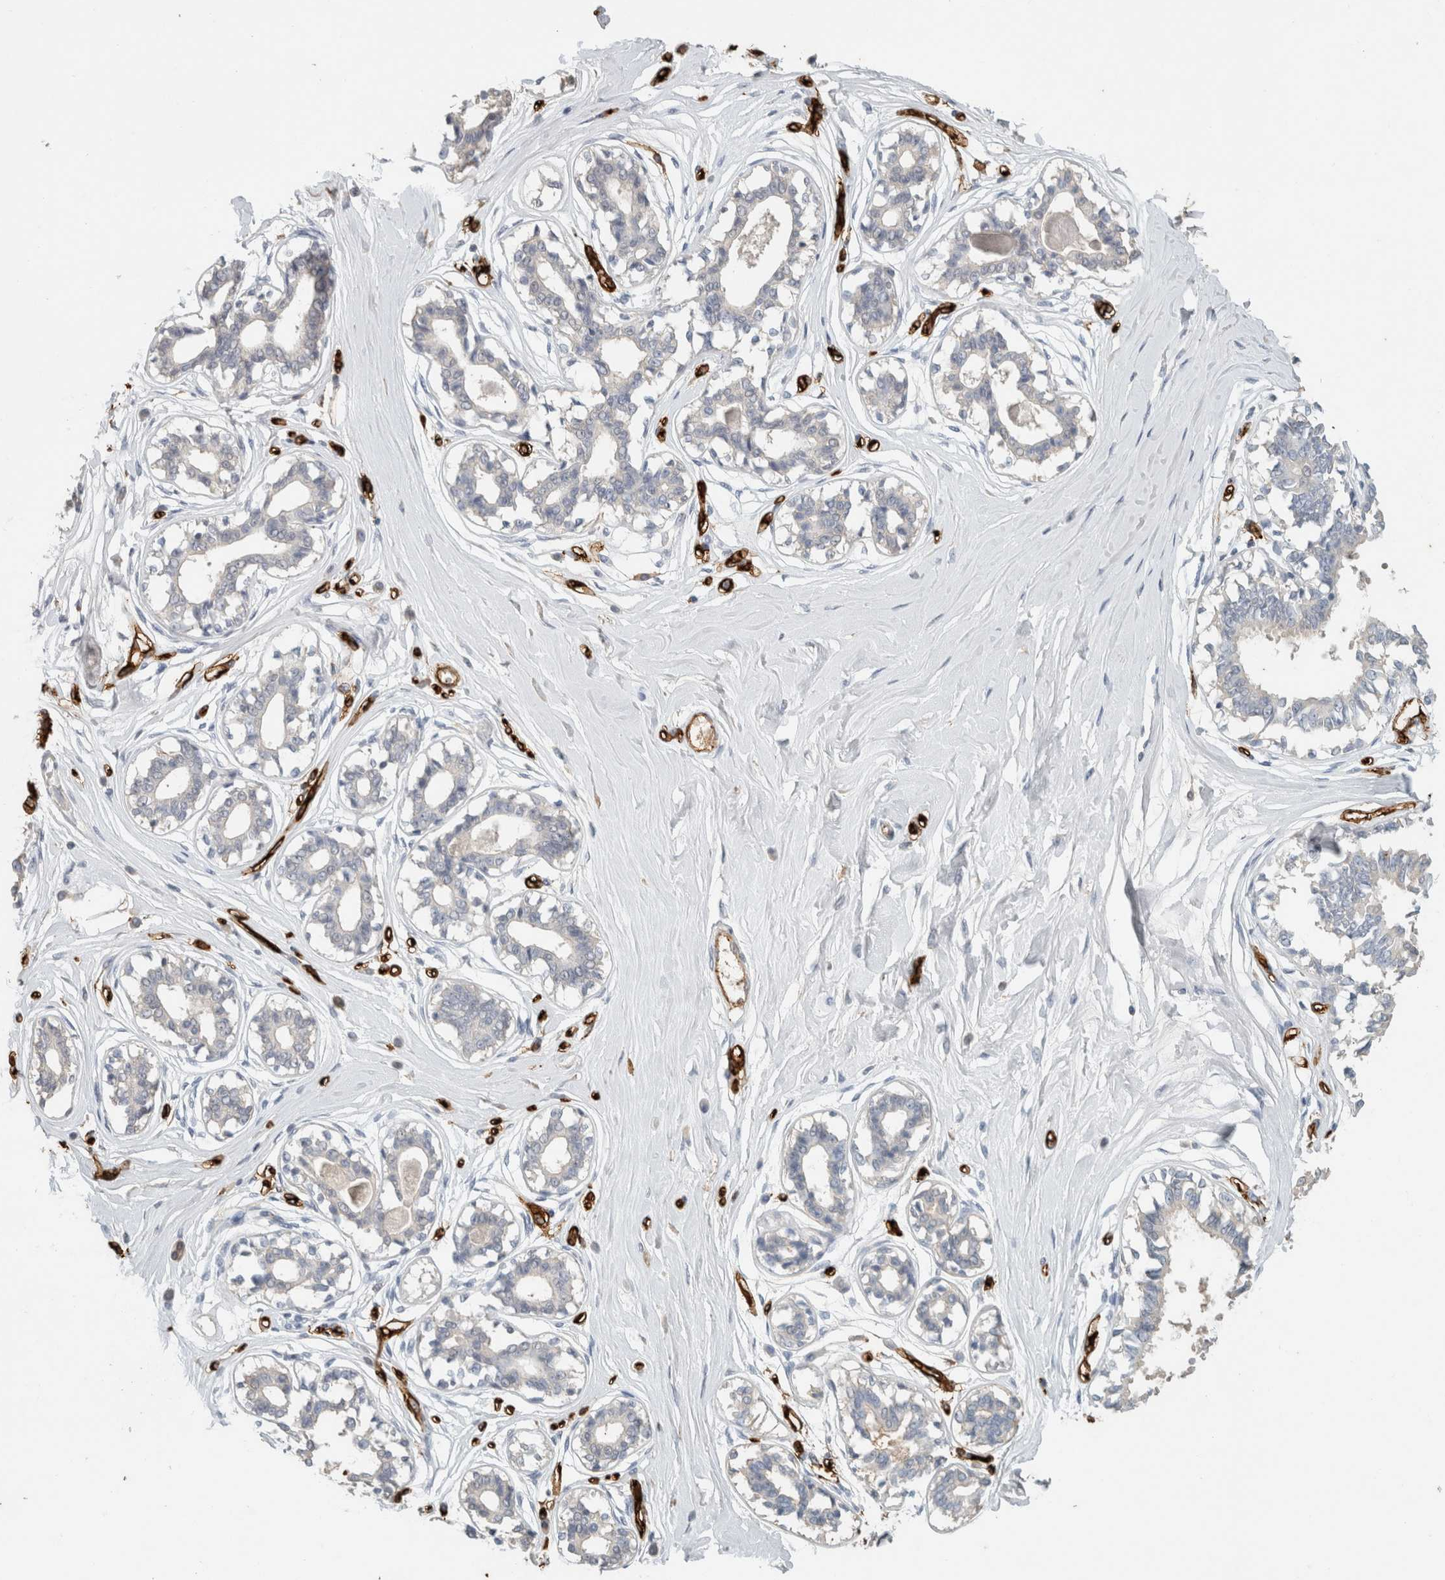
{"staining": {"intensity": "moderate", "quantity": "25%-75%", "location": "cytoplasmic/membranous"}, "tissue": "breast", "cell_type": "Adipocytes", "image_type": "normal", "snomed": [{"axis": "morphology", "description": "Normal tissue, NOS"}, {"axis": "topography", "description": "Breast"}], "caption": "The image demonstrates staining of benign breast, revealing moderate cytoplasmic/membranous protein positivity (brown color) within adipocytes. (Stains: DAB in brown, nuclei in blue, Microscopy: brightfield microscopy at high magnification).", "gene": "CD36", "patient": {"sex": "female", "age": 45}}